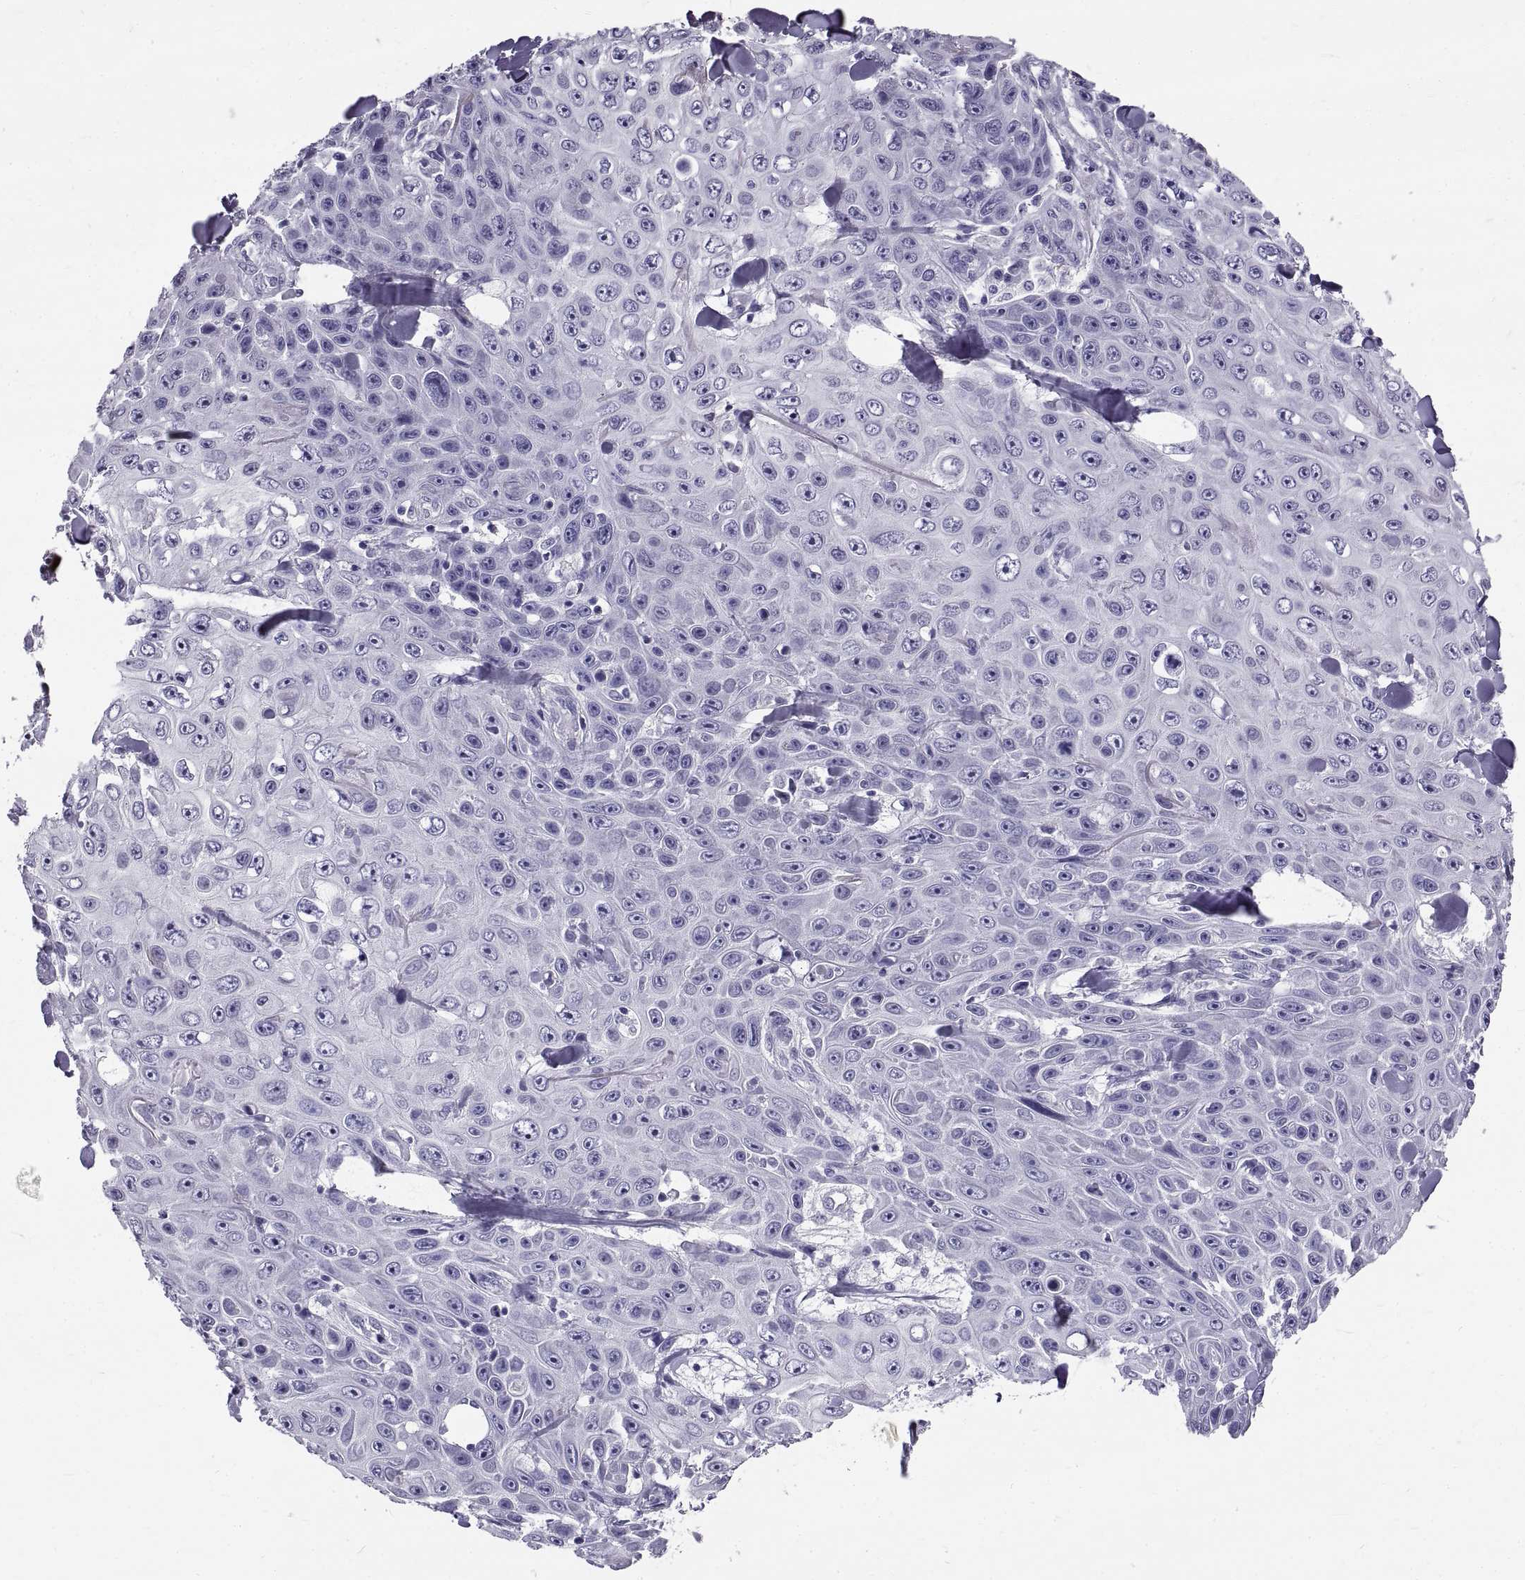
{"staining": {"intensity": "negative", "quantity": "none", "location": "none"}, "tissue": "skin cancer", "cell_type": "Tumor cells", "image_type": "cancer", "snomed": [{"axis": "morphology", "description": "Squamous cell carcinoma, NOS"}, {"axis": "topography", "description": "Skin"}], "caption": "Skin cancer was stained to show a protein in brown. There is no significant positivity in tumor cells. (Immunohistochemistry, brightfield microscopy, high magnification).", "gene": "GNG12", "patient": {"sex": "male", "age": 82}}